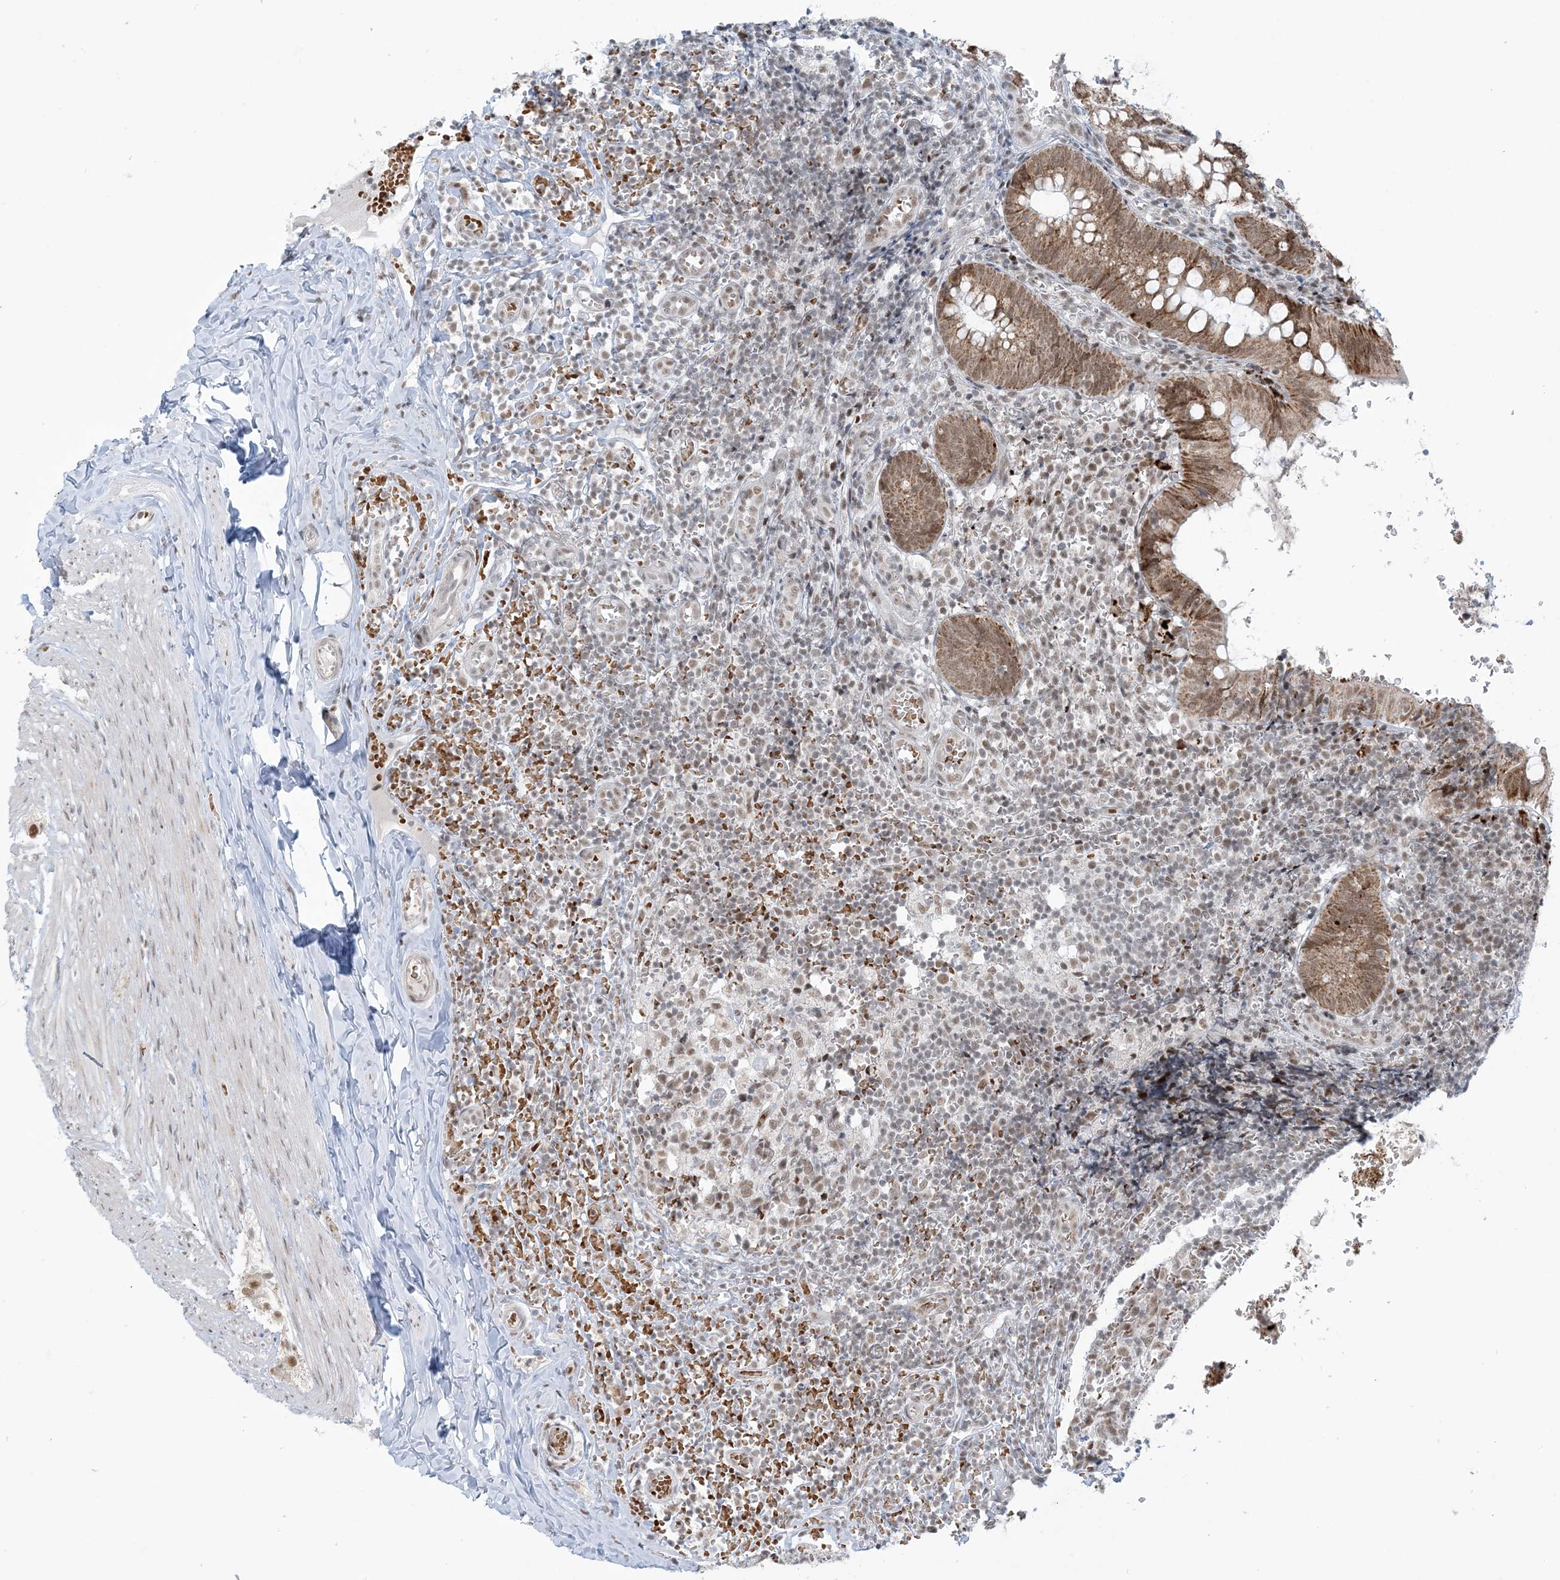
{"staining": {"intensity": "moderate", "quantity": ">75%", "location": "cytoplasmic/membranous,nuclear"}, "tissue": "appendix", "cell_type": "Glandular cells", "image_type": "normal", "snomed": [{"axis": "morphology", "description": "Normal tissue, NOS"}, {"axis": "topography", "description": "Appendix"}], "caption": "Protein expression by immunohistochemistry (IHC) demonstrates moderate cytoplasmic/membranous,nuclear staining in about >75% of glandular cells in unremarkable appendix.", "gene": "ECT2L", "patient": {"sex": "male", "age": 8}}